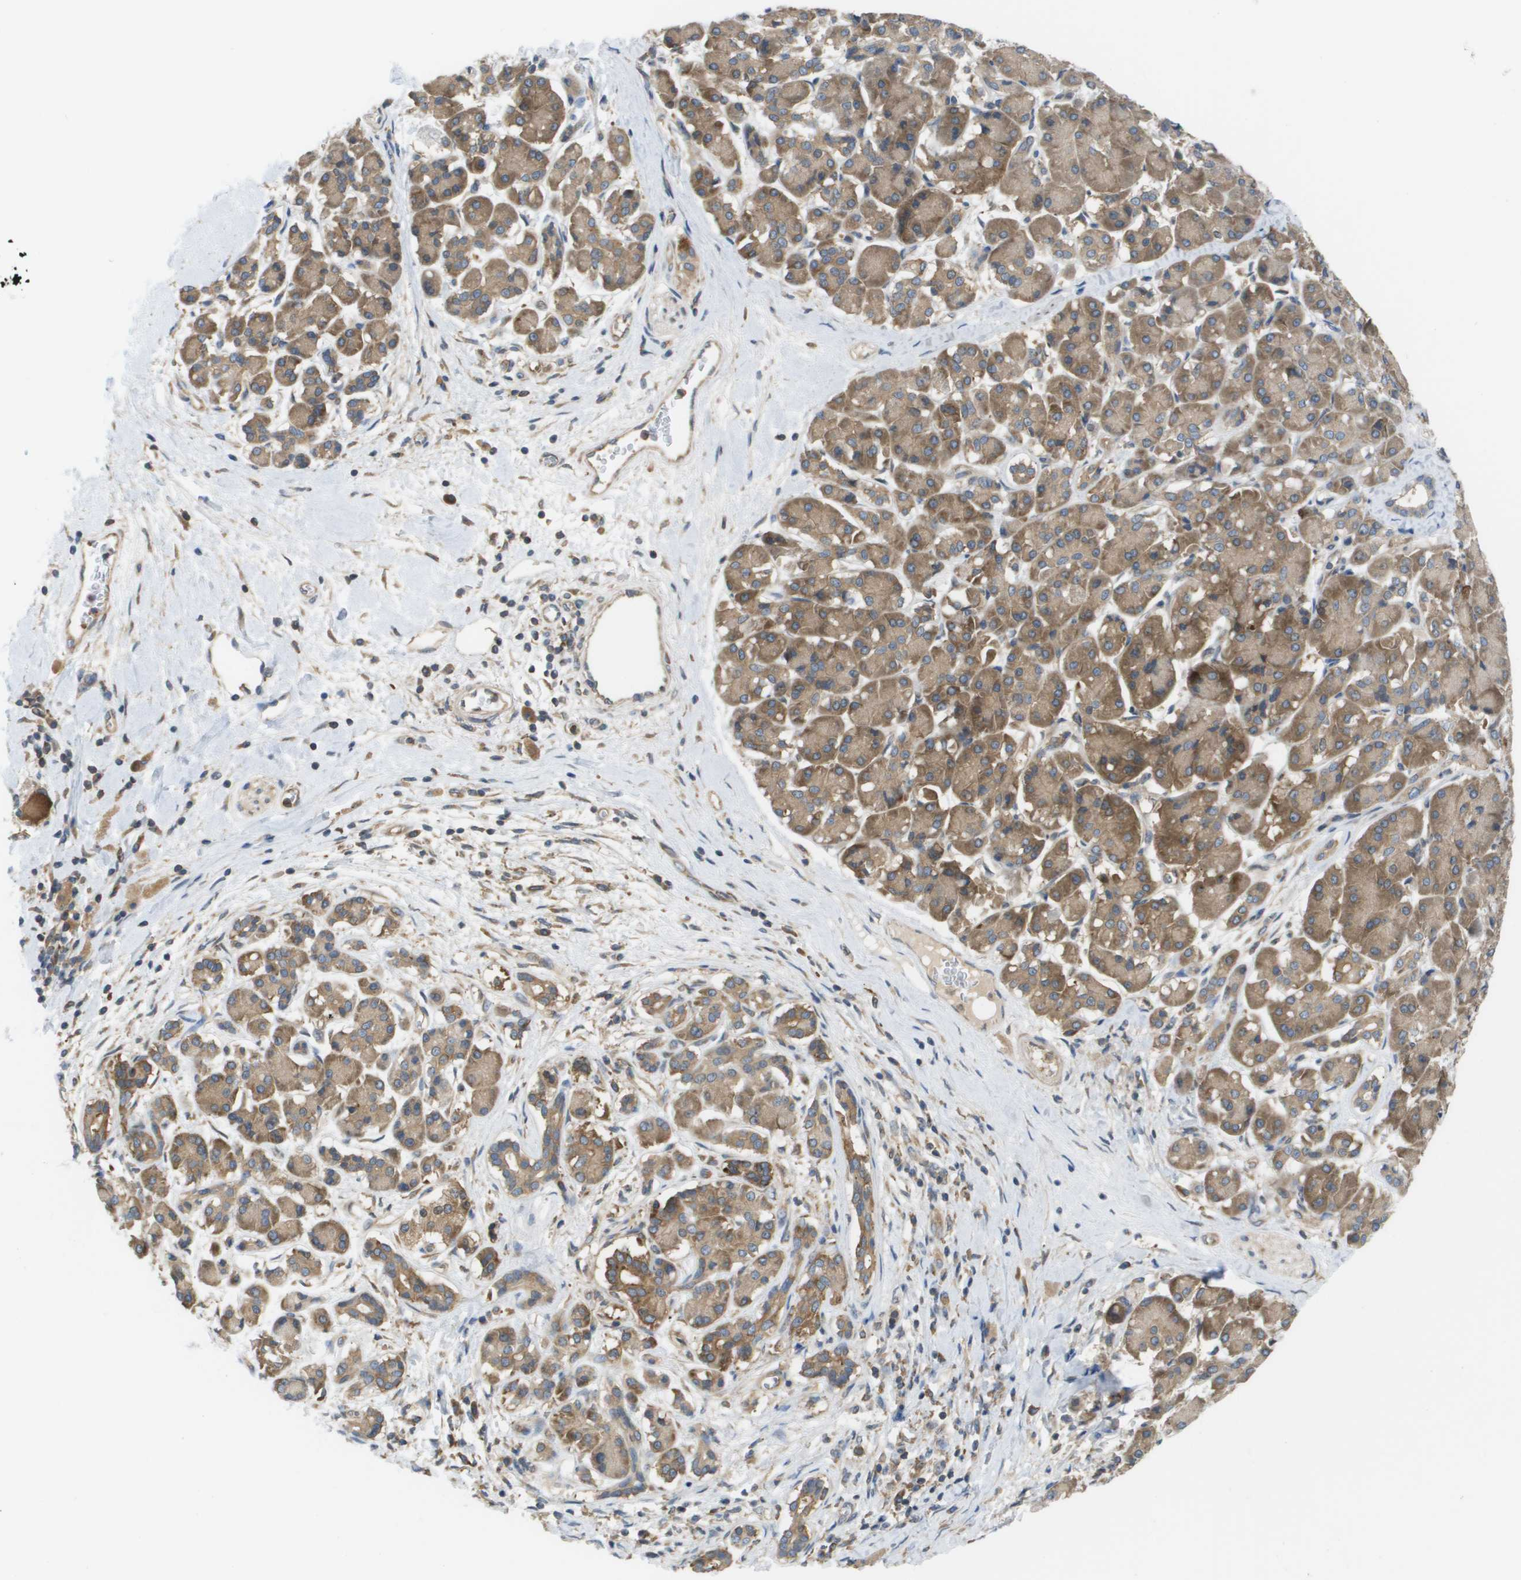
{"staining": {"intensity": "moderate", "quantity": ">75%", "location": "cytoplasmic/membranous"}, "tissue": "pancreatic cancer", "cell_type": "Tumor cells", "image_type": "cancer", "snomed": [{"axis": "morphology", "description": "Adenocarcinoma, NOS"}, {"axis": "topography", "description": "Pancreas"}], "caption": "Protein analysis of pancreatic cancer tissue reveals moderate cytoplasmic/membranous positivity in approximately >75% of tumor cells.", "gene": "EIF4G2", "patient": {"sex": "male", "age": 55}}